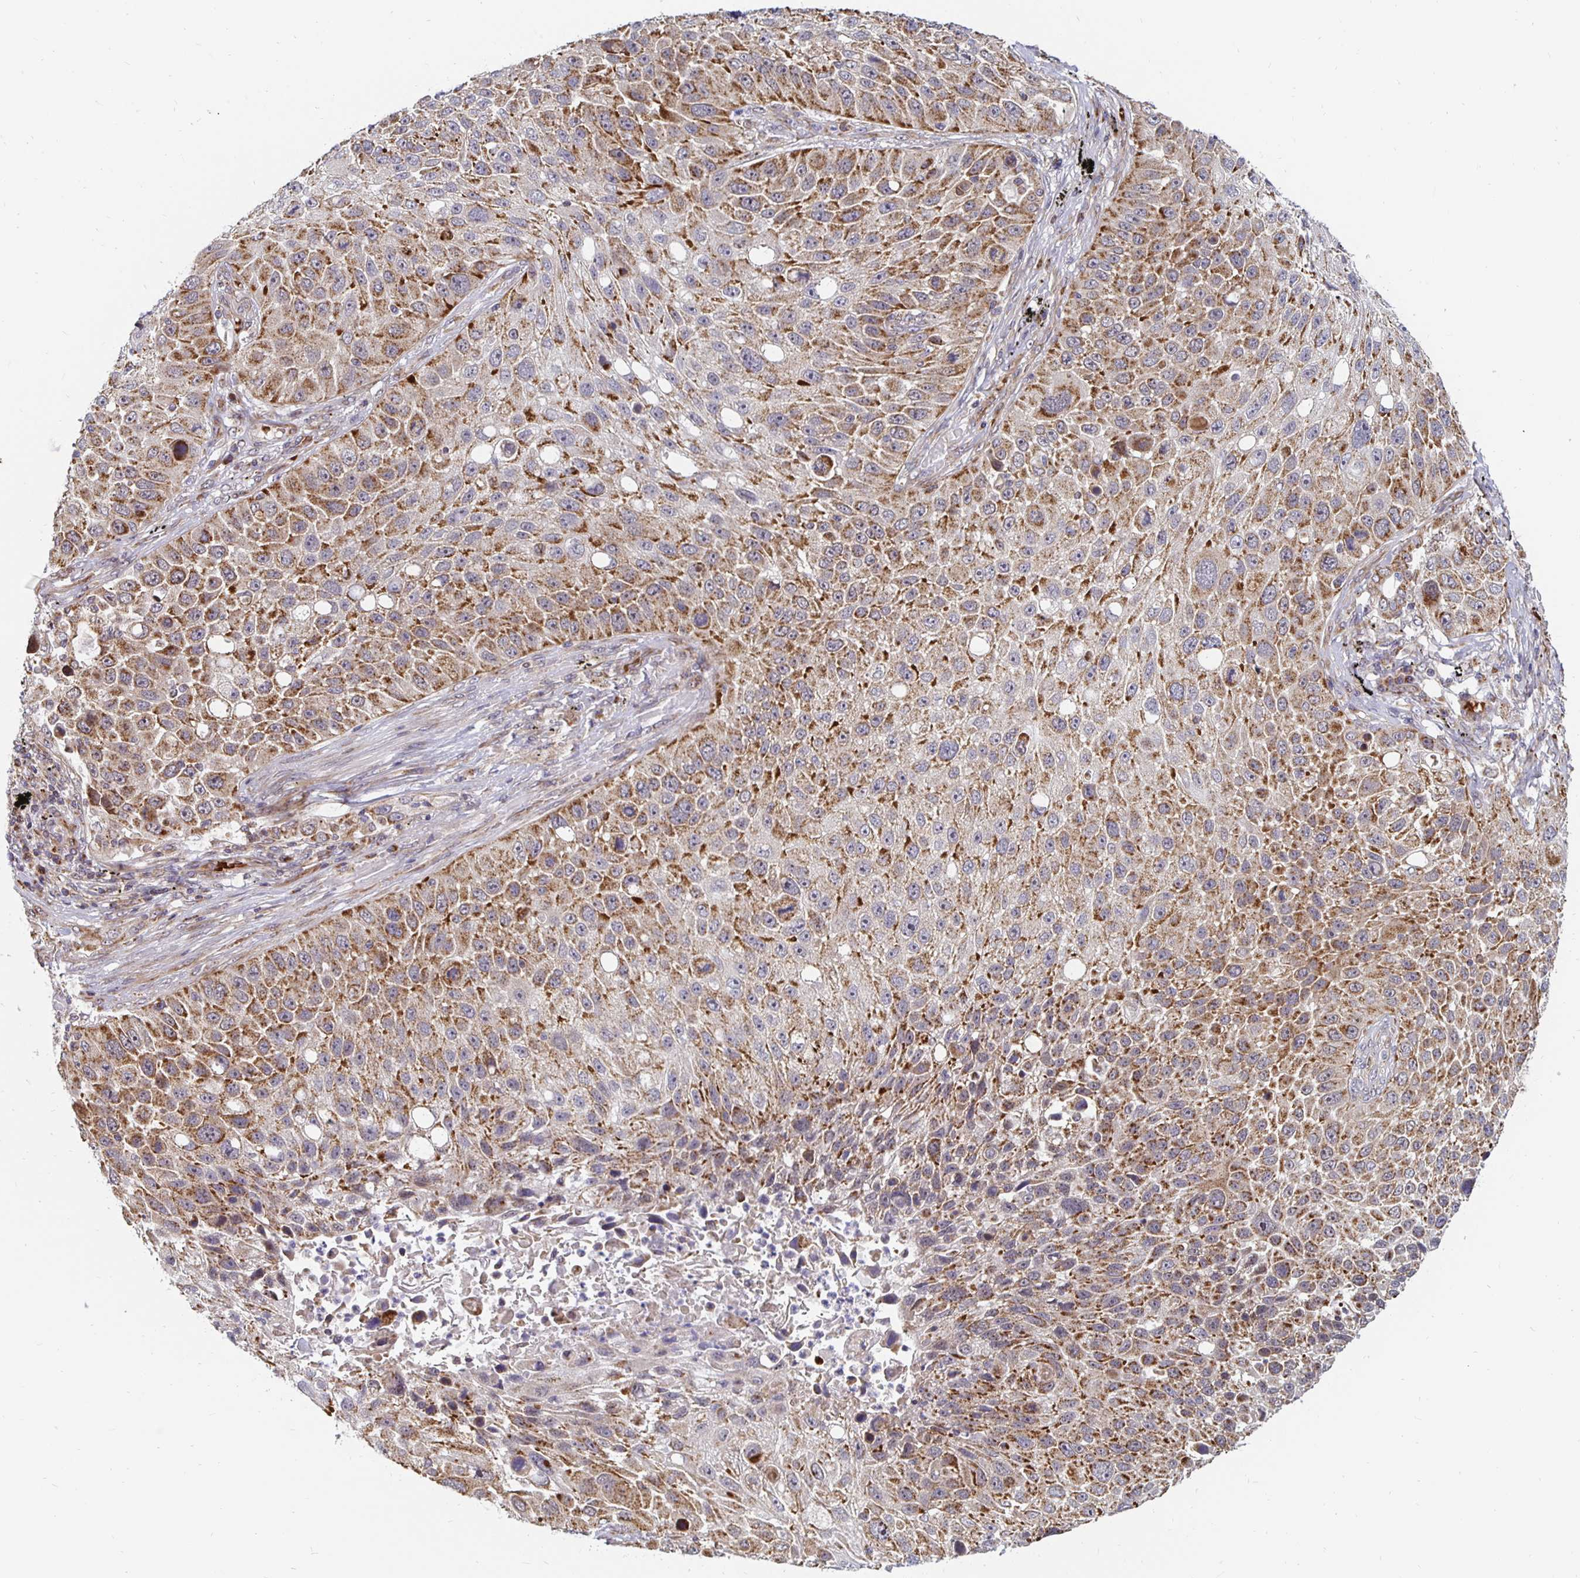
{"staining": {"intensity": "moderate", "quantity": ">75%", "location": "cytoplasmic/membranous"}, "tissue": "lung cancer", "cell_type": "Tumor cells", "image_type": "cancer", "snomed": [{"axis": "morphology", "description": "Normal morphology"}, {"axis": "morphology", "description": "Squamous cell carcinoma, NOS"}, {"axis": "topography", "description": "Lymph node"}, {"axis": "topography", "description": "Lung"}], "caption": "High-power microscopy captured an IHC histopathology image of squamous cell carcinoma (lung), revealing moderate cytoplasmic/membranous positivity in about >75% of tumor cells.", "gene": "MRPL28", "patient": {"sex": "male", "age": 67}}